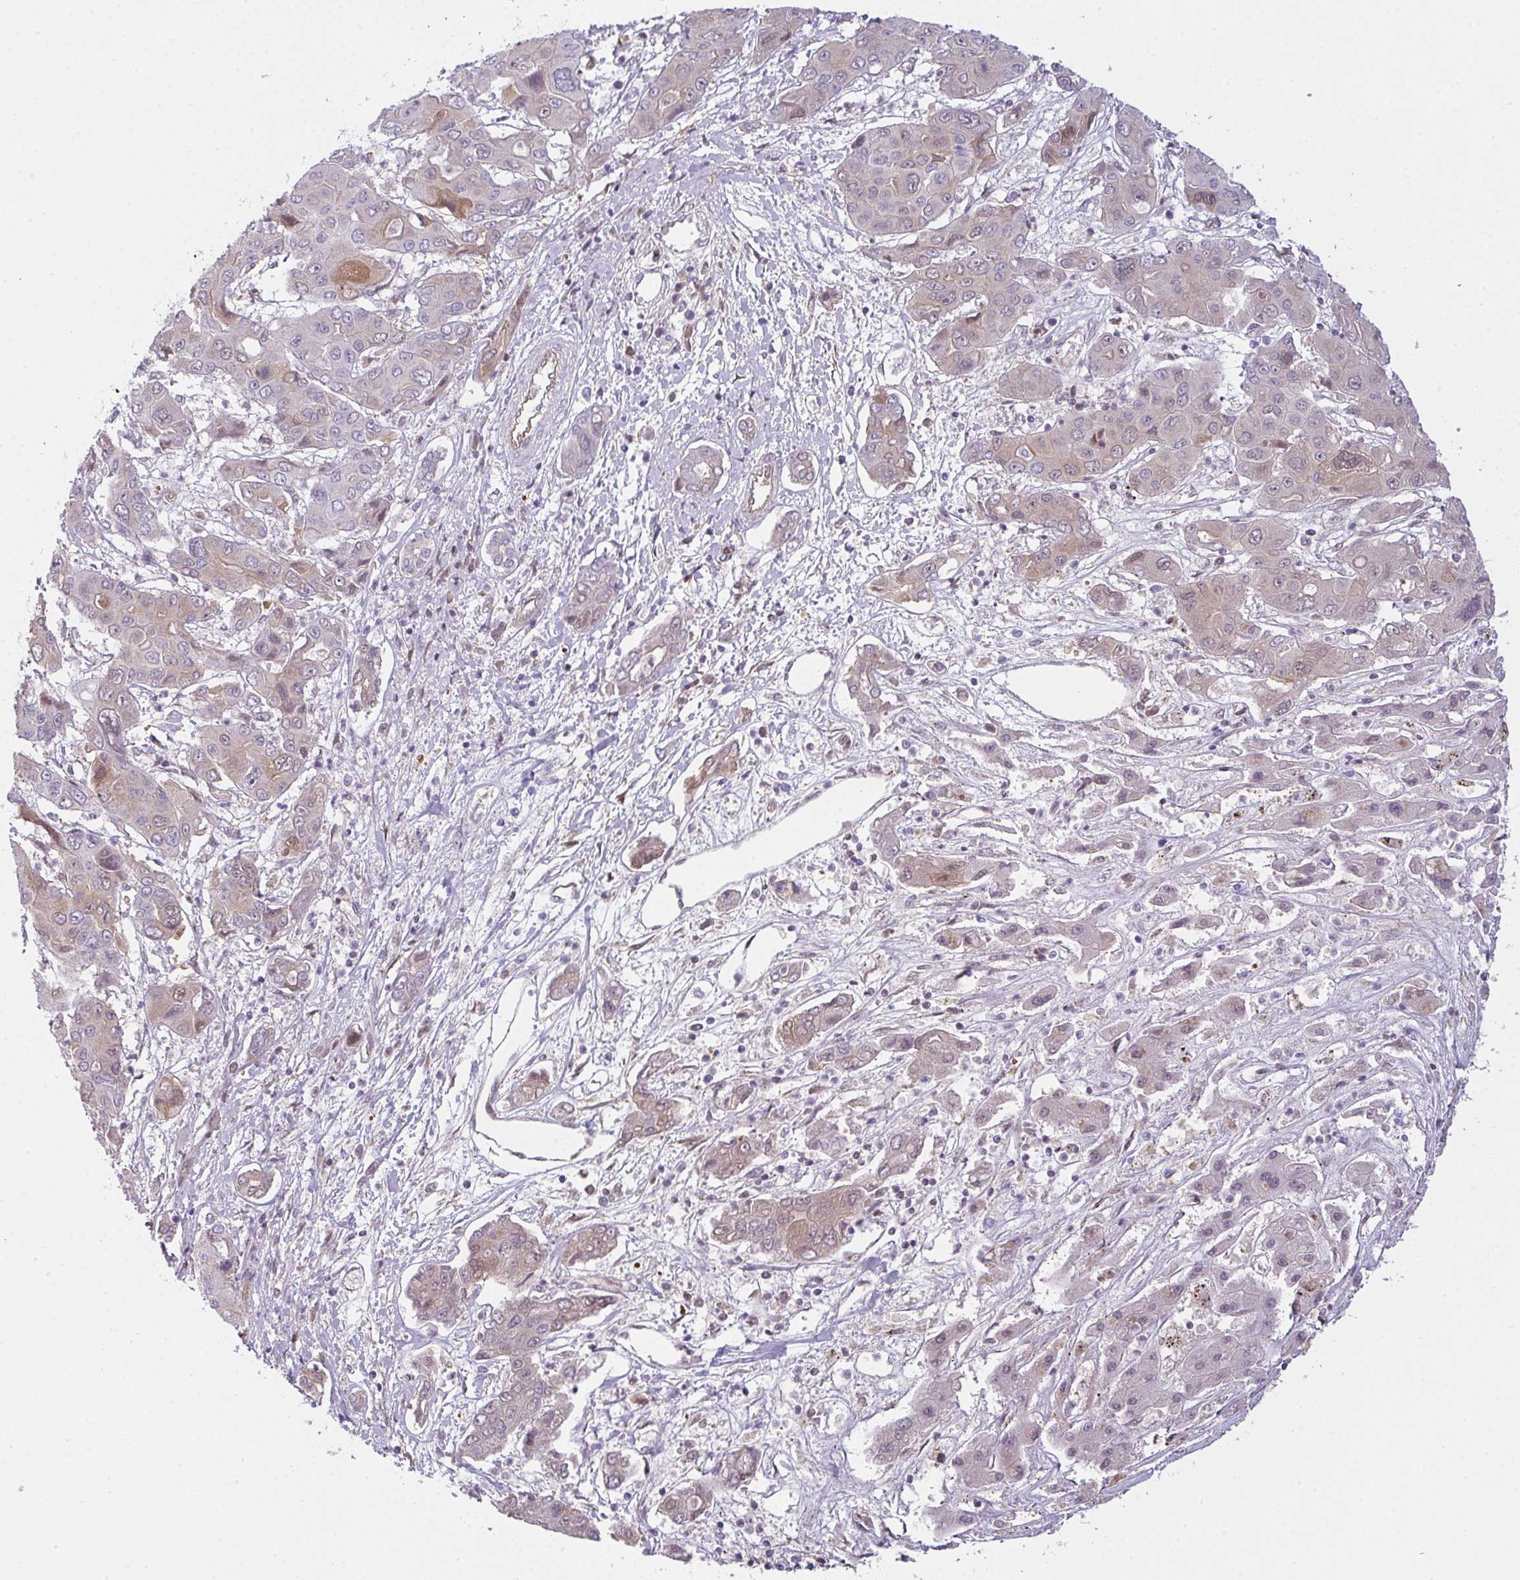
{"staining": {"intensity": "moderate", "quantity": "<25%", "location": "cytoplasmic/membranous,nuclear"}, "tissue": "liver cancer", "cell_type": "Tumor cells", "image_type": "cancer", "snomed": [{"axis": "morphology", "description": "Cholangiocarcinoma"}, {"axis": "topography", "description": "Liver"}], "caption": "Immunohistochemistry (IHC) staining of liver cancer, which exhibits low levels of moderate cytoplasmic/membranous and nuclear positivity in about <25% of tumor cells indicating moderate cytoplasmic/membranous and nuclear protein expression. The staining was performed using DAB (brown) for protein detection and nuclei were counterstained in hematoxylin (blue).", "gene": "COX7B", "patient": {"sex": "male", "age": 67}}